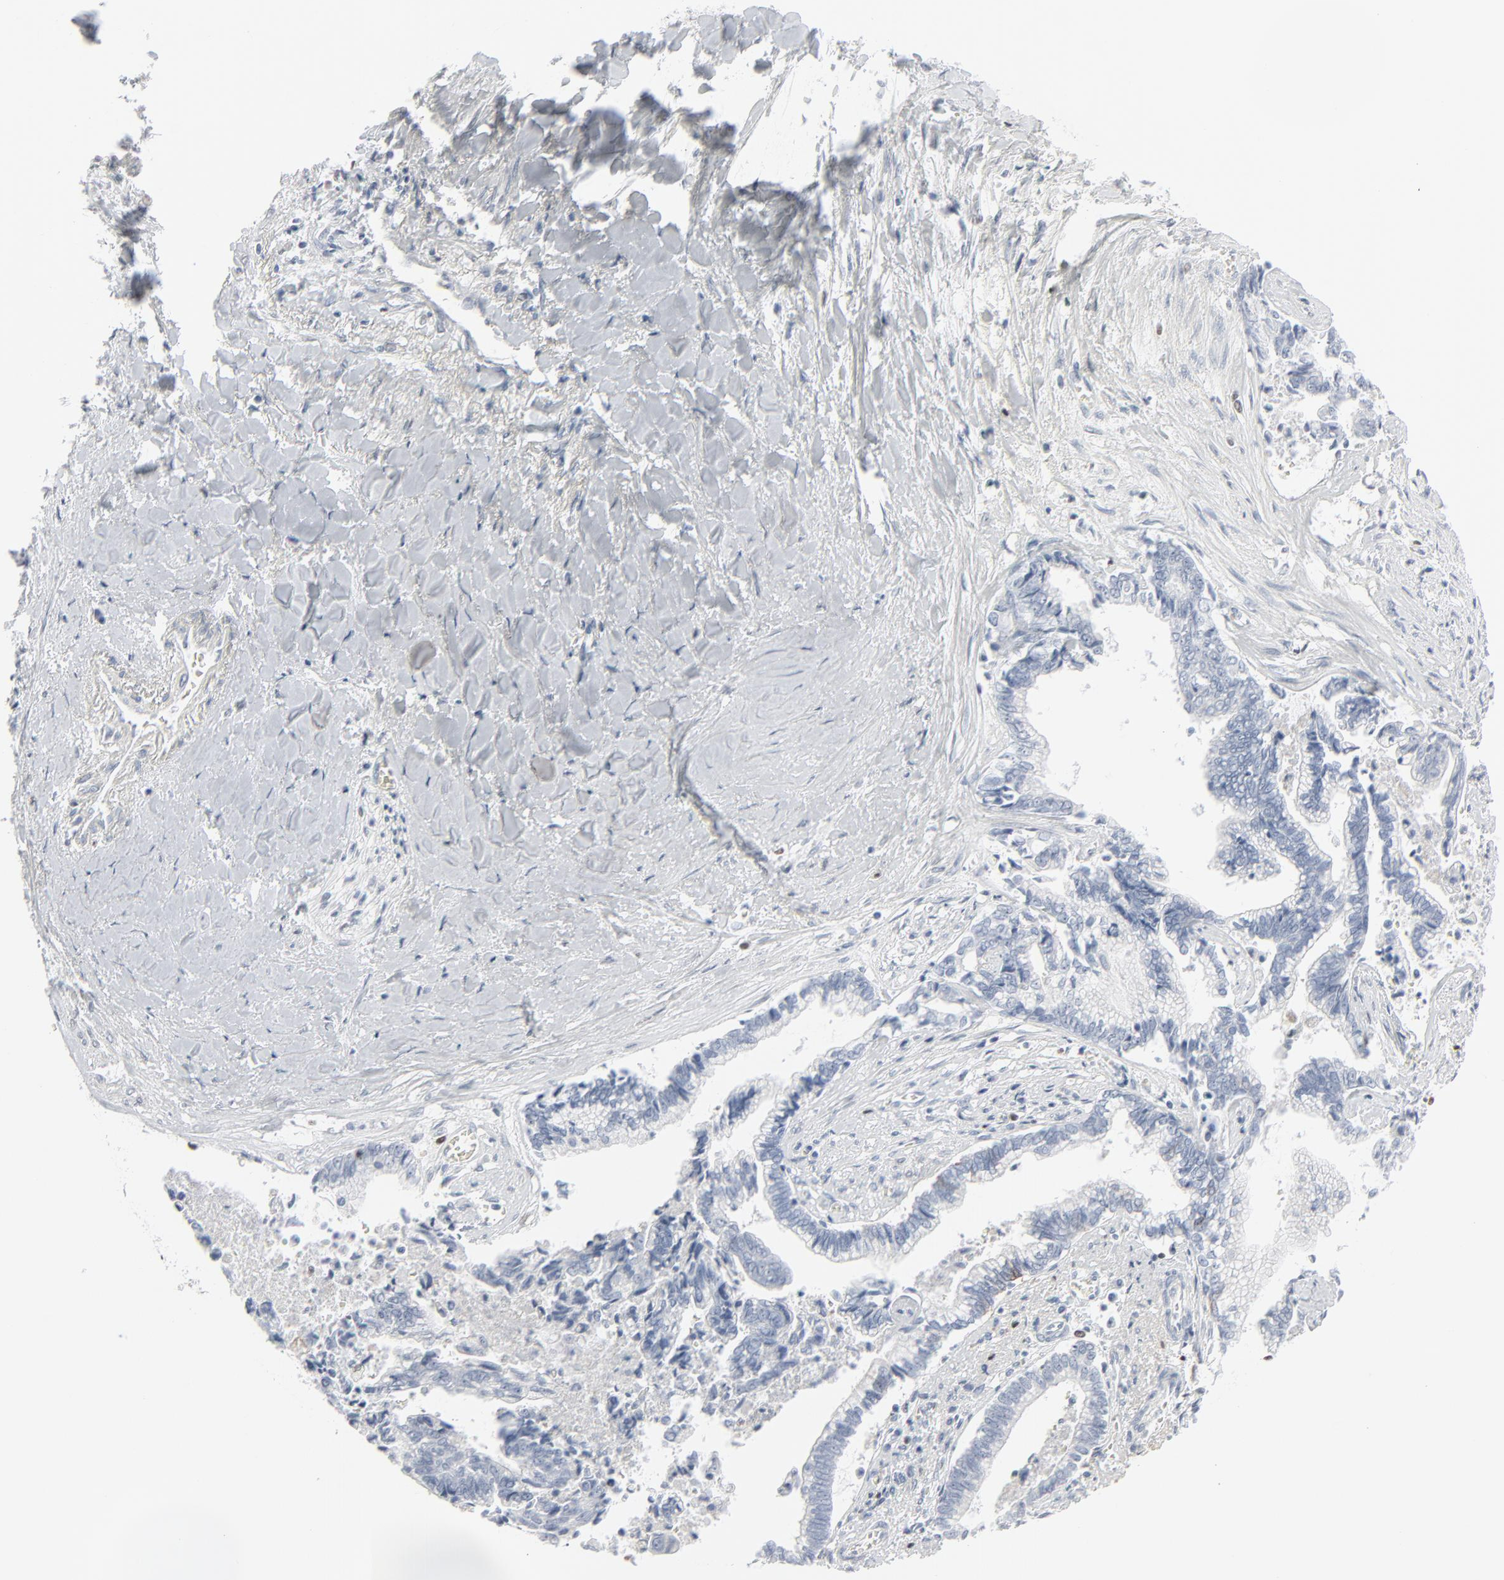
{"staining": {"intensity": "negative", "quantity": "none", "location": "none"}, "tissue": "liver cancer", "cell_type": "Tumor cells", "image_type": "cancer", "snomed": [{"axis": "morphology", "description": "Cholangiocarcinoma"}, {"axis": "topography", "description": "Liver"}], "caption": "Human liver cholangiocarcinoma stained for a protein using IHC reveals no positivity in tumor cells.", "gene": "MITF", "patient": {"sex": "male", "age": 57}}